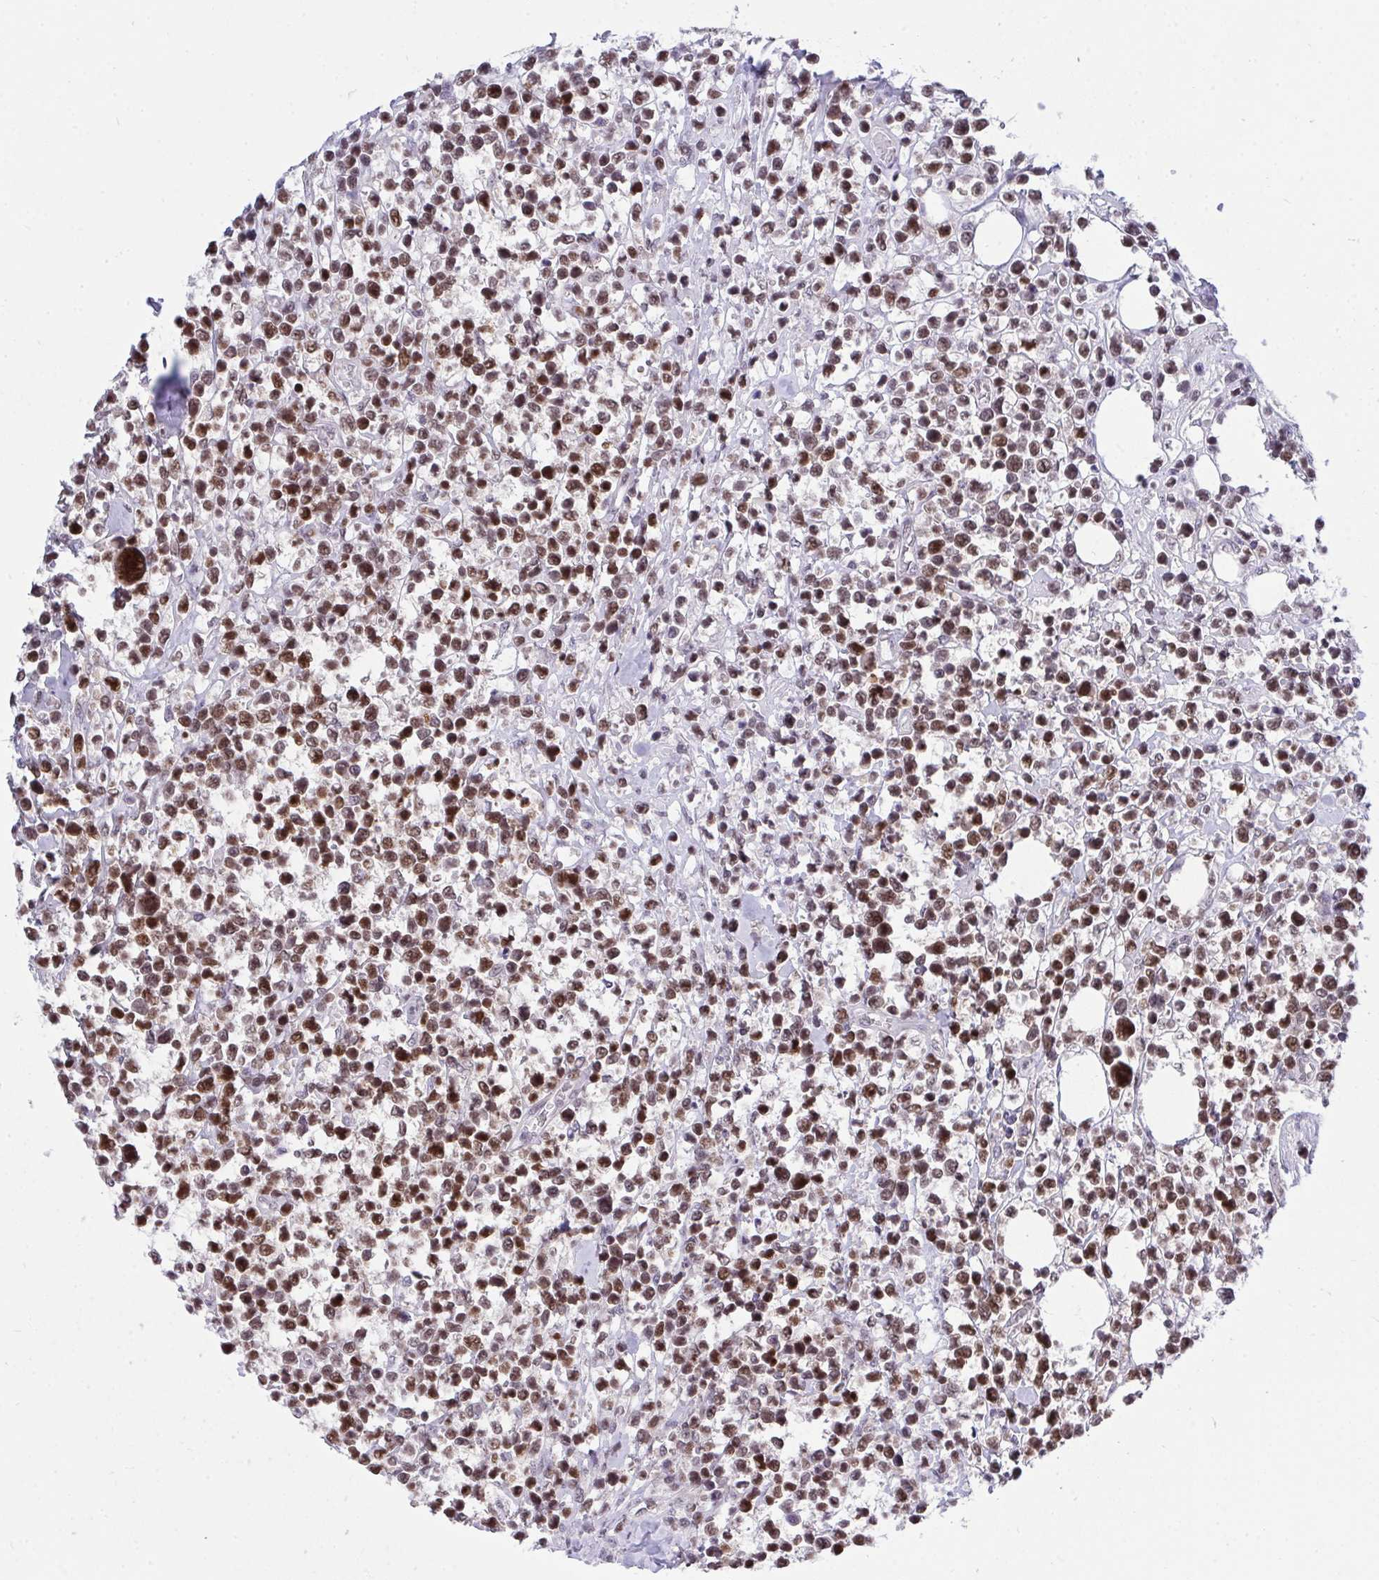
{"staining": {"intensity": "moderate", "quantity": ">75%", "location": "nuclear"}, "tissue": "lymphoma", "cell_type": "Tumor cells", "image_type": "cancer", "snomed": [{"axis": "morphology", "description": "Malignant lymphoma, non-Hodgkin's type, Low grade"}, {"axis": "topography", "description": "Lymph node"}], "caption": "This is a micrograph of immunohistochemistry (IHC) staining of lymphoma, which shows moderate staining in the nuclear of tumor cells.", "gene": "RFC4", "patient": {"sex": "male", "age": 60}}